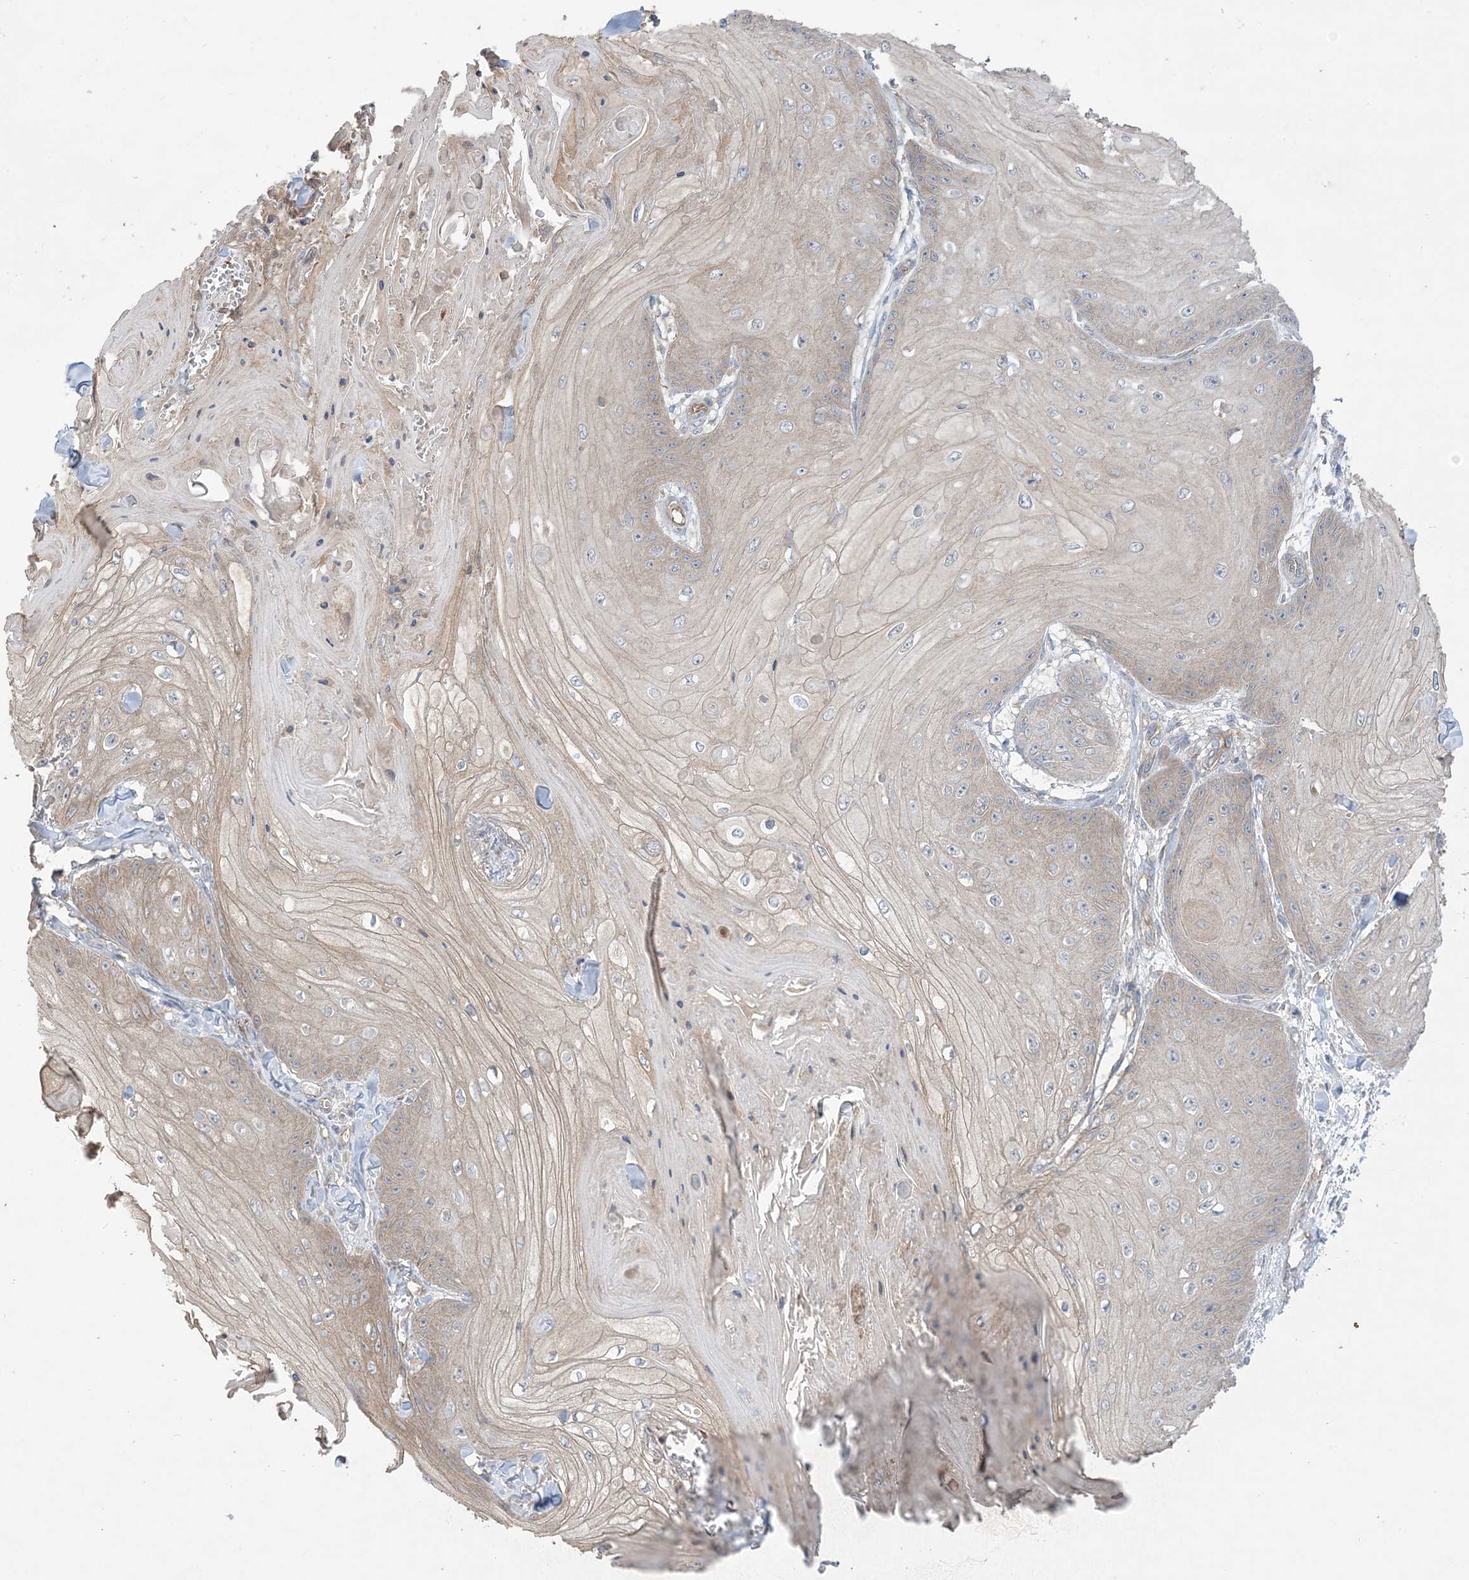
{"staining": {"intensity": "weak", "quantity": "<25%", "location": "cytoplasmic/membranous"}, "tissue": "skin cancer", "cell_type": "Tumor cells", "image_type": "cancer", "snomed": [{"axis": "morphology", "description": "Squamous cell carcinoma, NOS"}, {"axis": "topography", "description": "Skin"}], "caption": "Tumor cells are negative for brown protein staining in skin cancer.", "gene": "CCNY", "patient": {"sex": "male", "age": 74}}